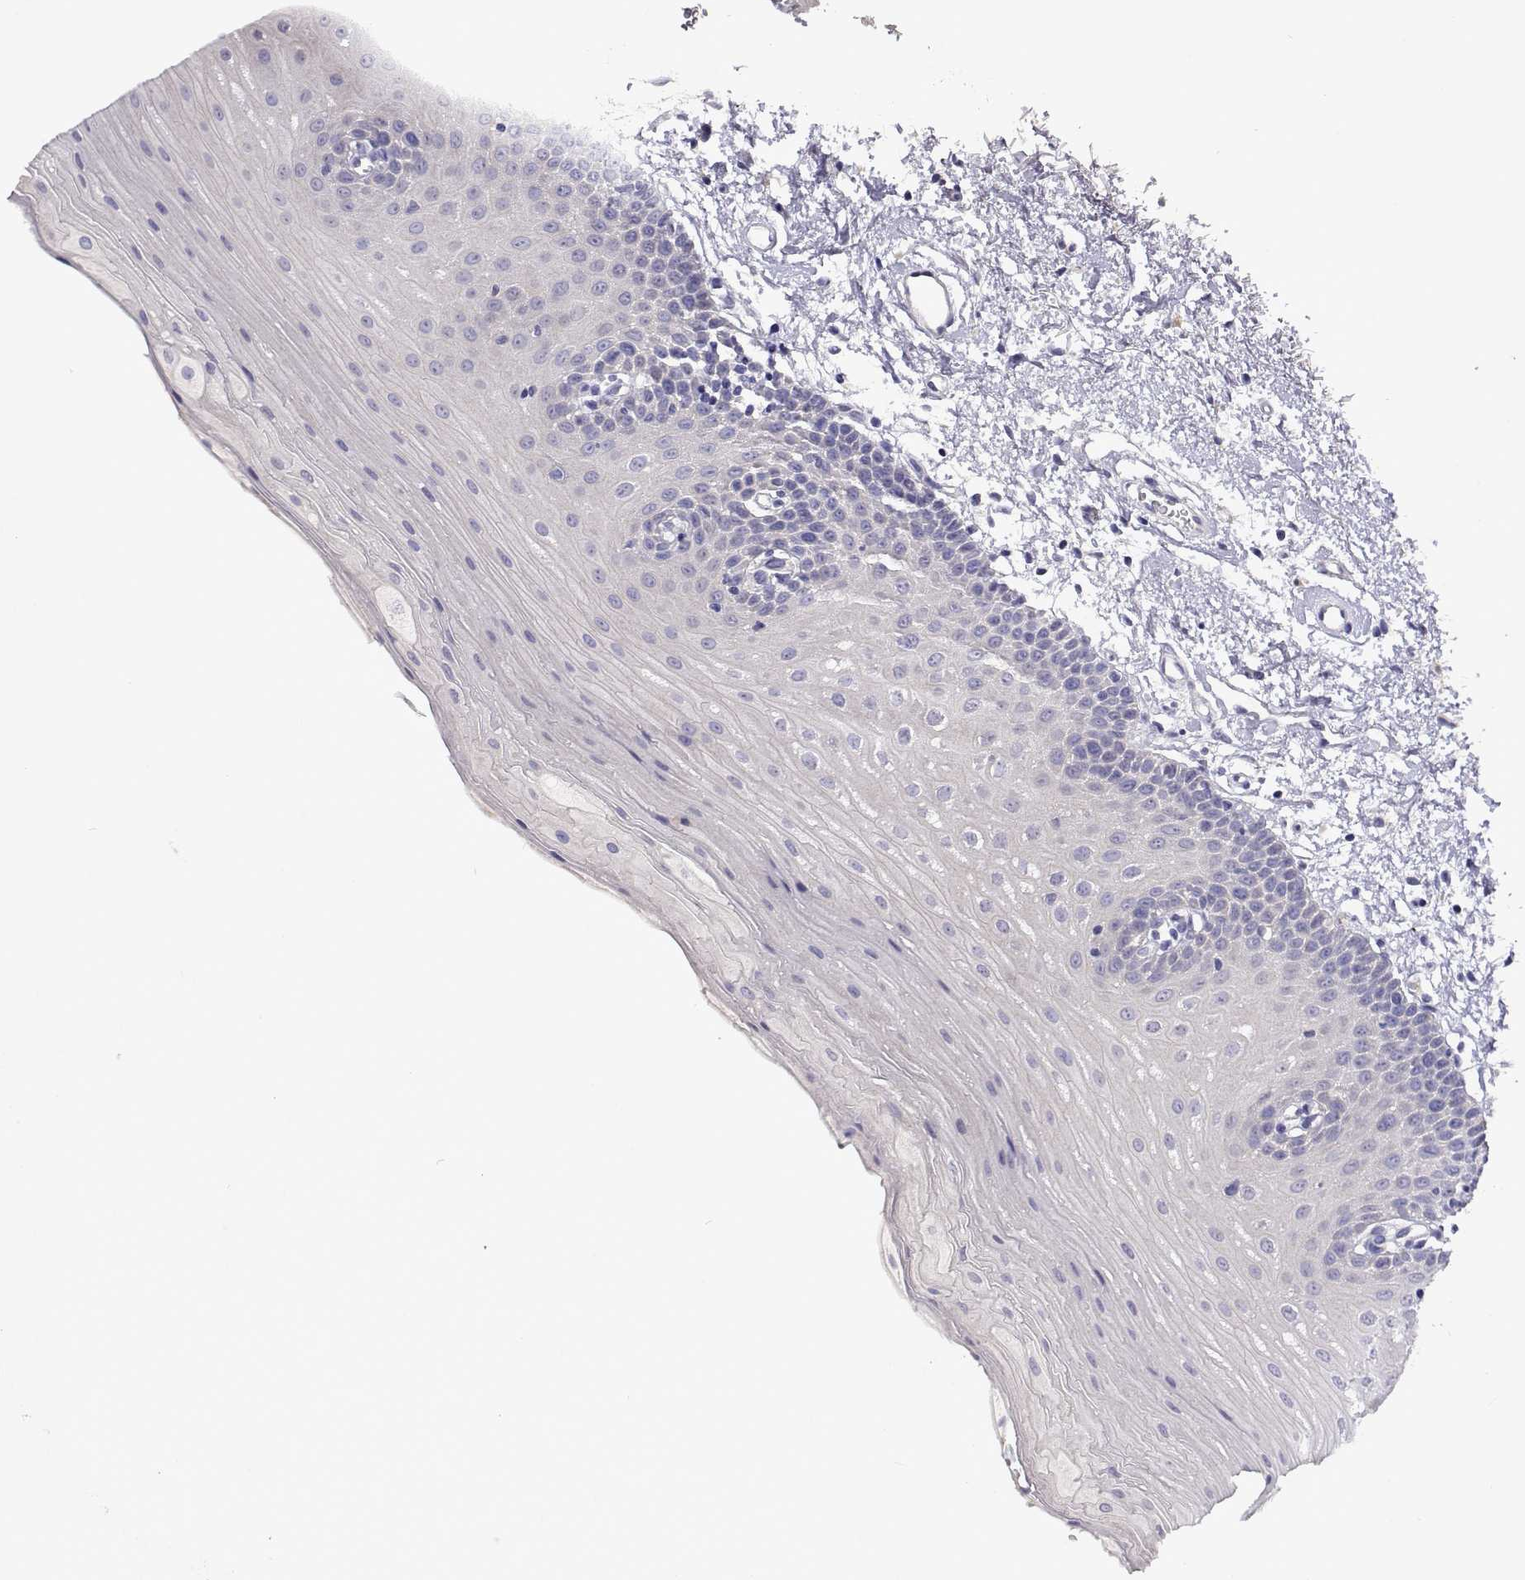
{"staining": {"intensity": "negative", "quantity": "none", "location": "none"}, "tissue": "oral mucosa", "cell_type": "Squamous epithelial cells", "image_type": "normal", "snomed": [{"axis": "morphology", "description": "Normal tissue, NOS"}, {"axis": "morphology", "description": "Adenocarcinoma, NOS"}, {"axis": "topography", "description": "Oral tissue"}, {"axis": "topography", "description": "Head-Neck"}], "caption": "Immunohistochemistry (IHC) of unremarkable human oral mucosa demonstrates no positivity in squamous epithelial cells. Nuclei are stained in blue.", "gene": "SULT2A1", "patient": {"sex": "female", "age": 57}}